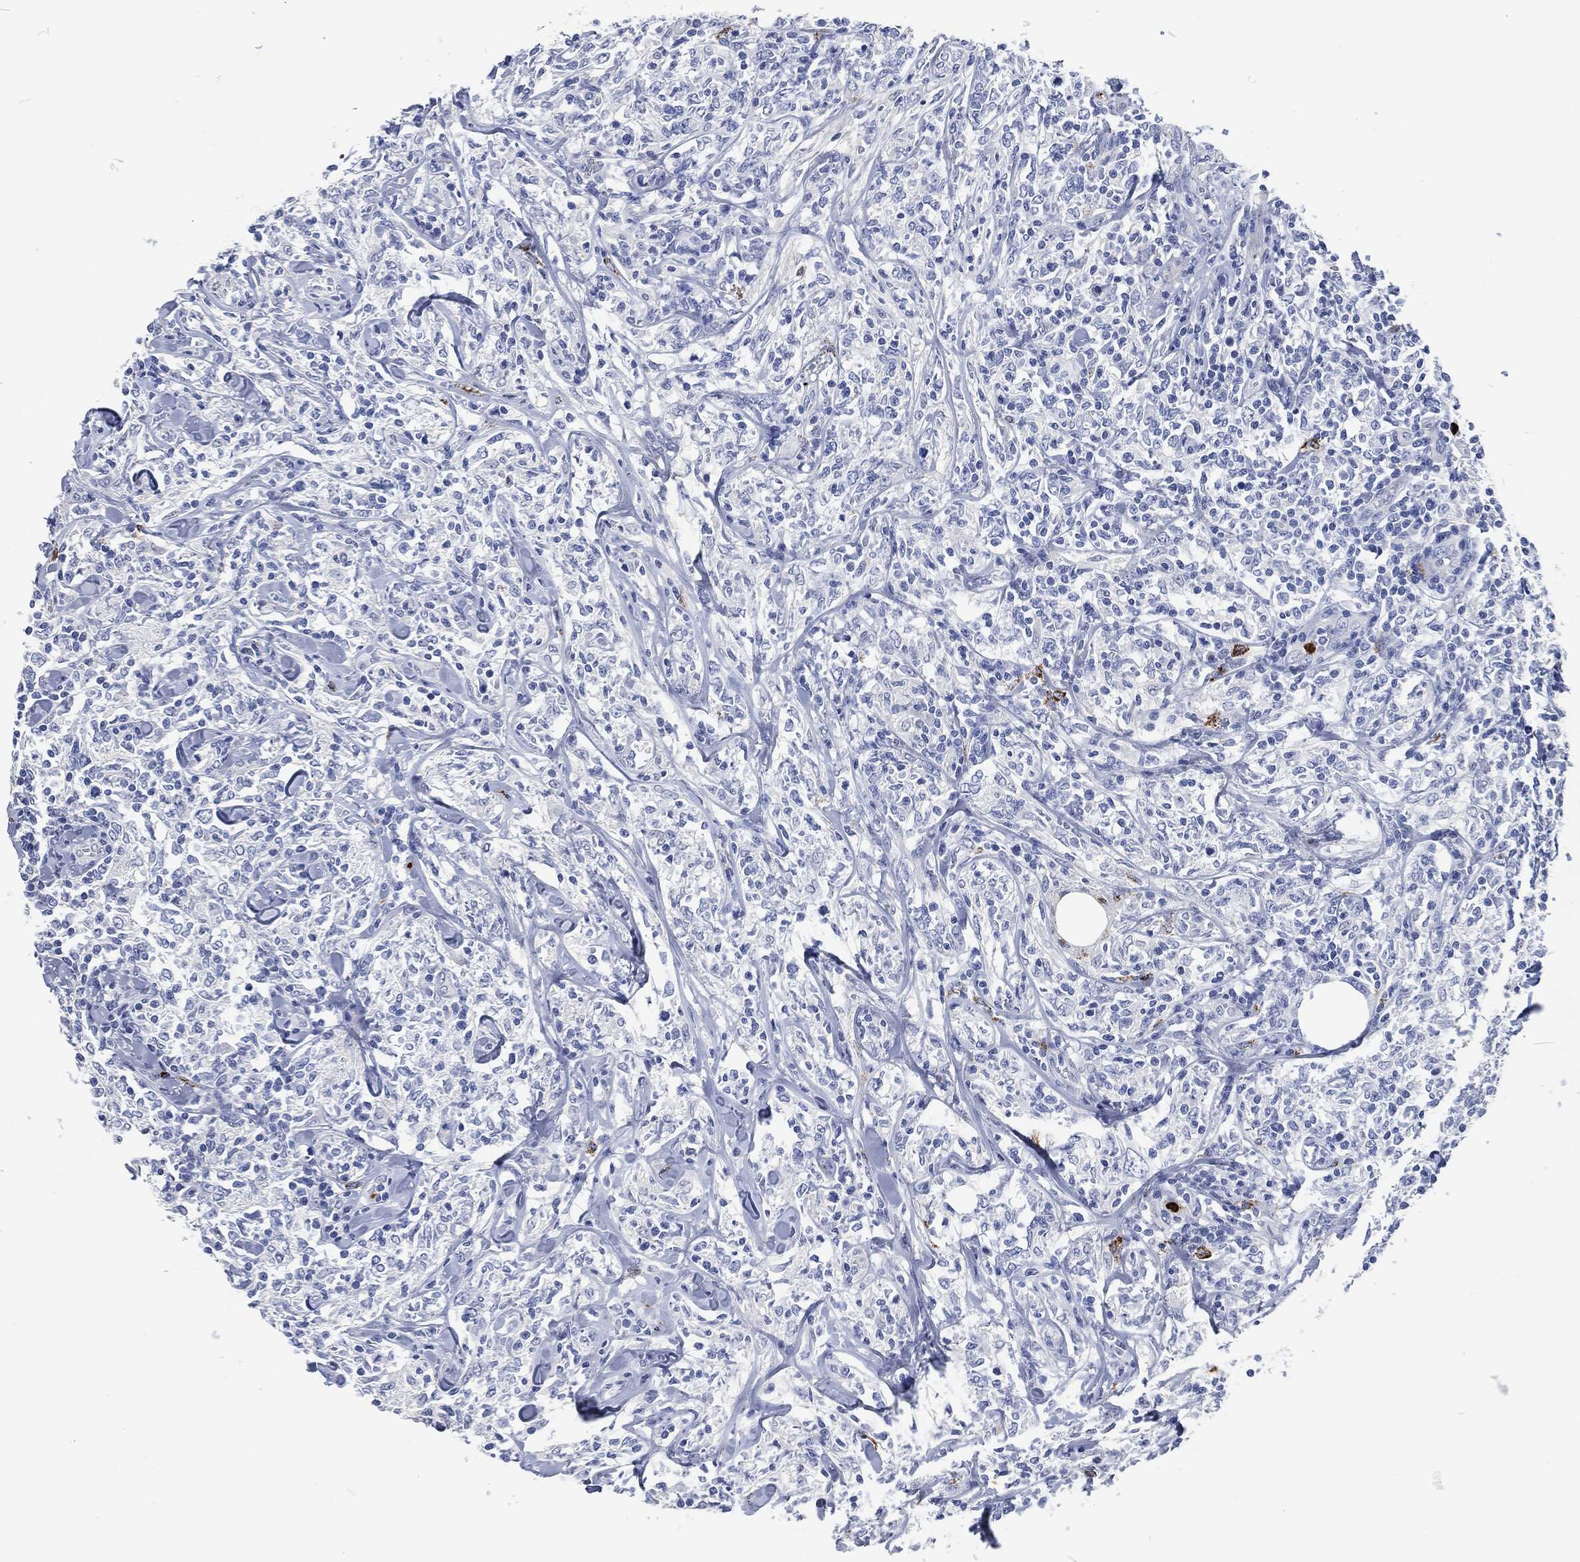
{"staining": {"intensity": "negative", "quantity": "none", "location": "none"}, "tissue": "lymphoma", "cell_type": "Tumor cells", "image_type": "cancer", "snomed": [{"axis": "morphology", "description": "Malignant lymphoma, non-Hodgkin's type, High grade"}, {"axis": "topography", "description": "Lymph node"}], "caption": "Tumor cells show no significant protein expression in malignant lymphoma, non-Hodgkin's type (high-grade).", "gene": "MPO", "patient": {"sex": "female", "age": 84}}